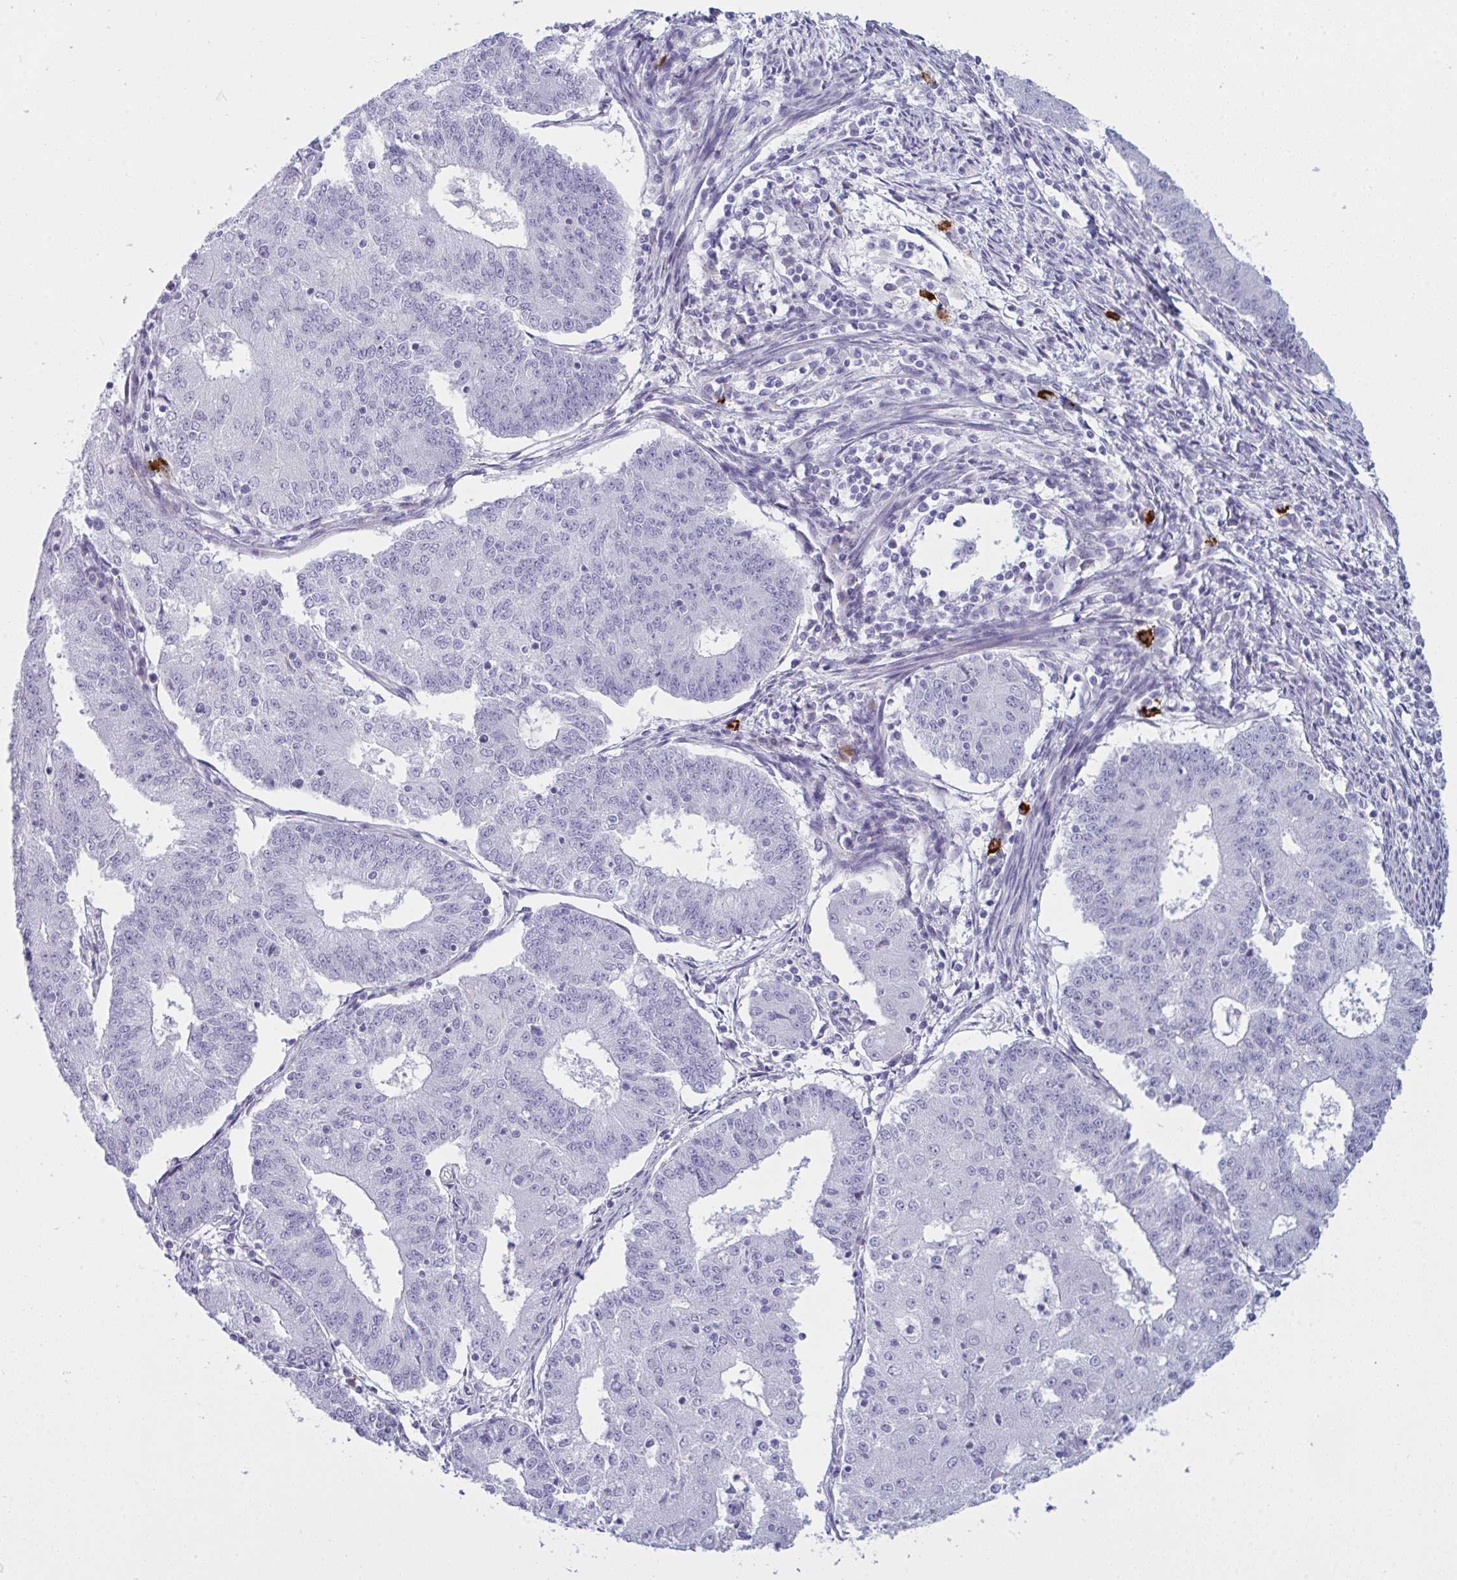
{"staining": {"intensity": "negative", "quantity": "none", "location": "none"}, "tissue": "endometrial cancer", "cell_type": "Tumor cells", "image_type": "cancer", "snomed": [{"axis": "morphology", "description": "Adenocarcinoma, NOS"}, {"axis": "topography", "description": "Endometrium"}], "caption": "This is an IHC micrograph of endometrial cancer (adenocarcinoma). There is no positivity in tumor cells.", "gene": "ZNF684", "patient": {"sex": "female", "age": 56}}